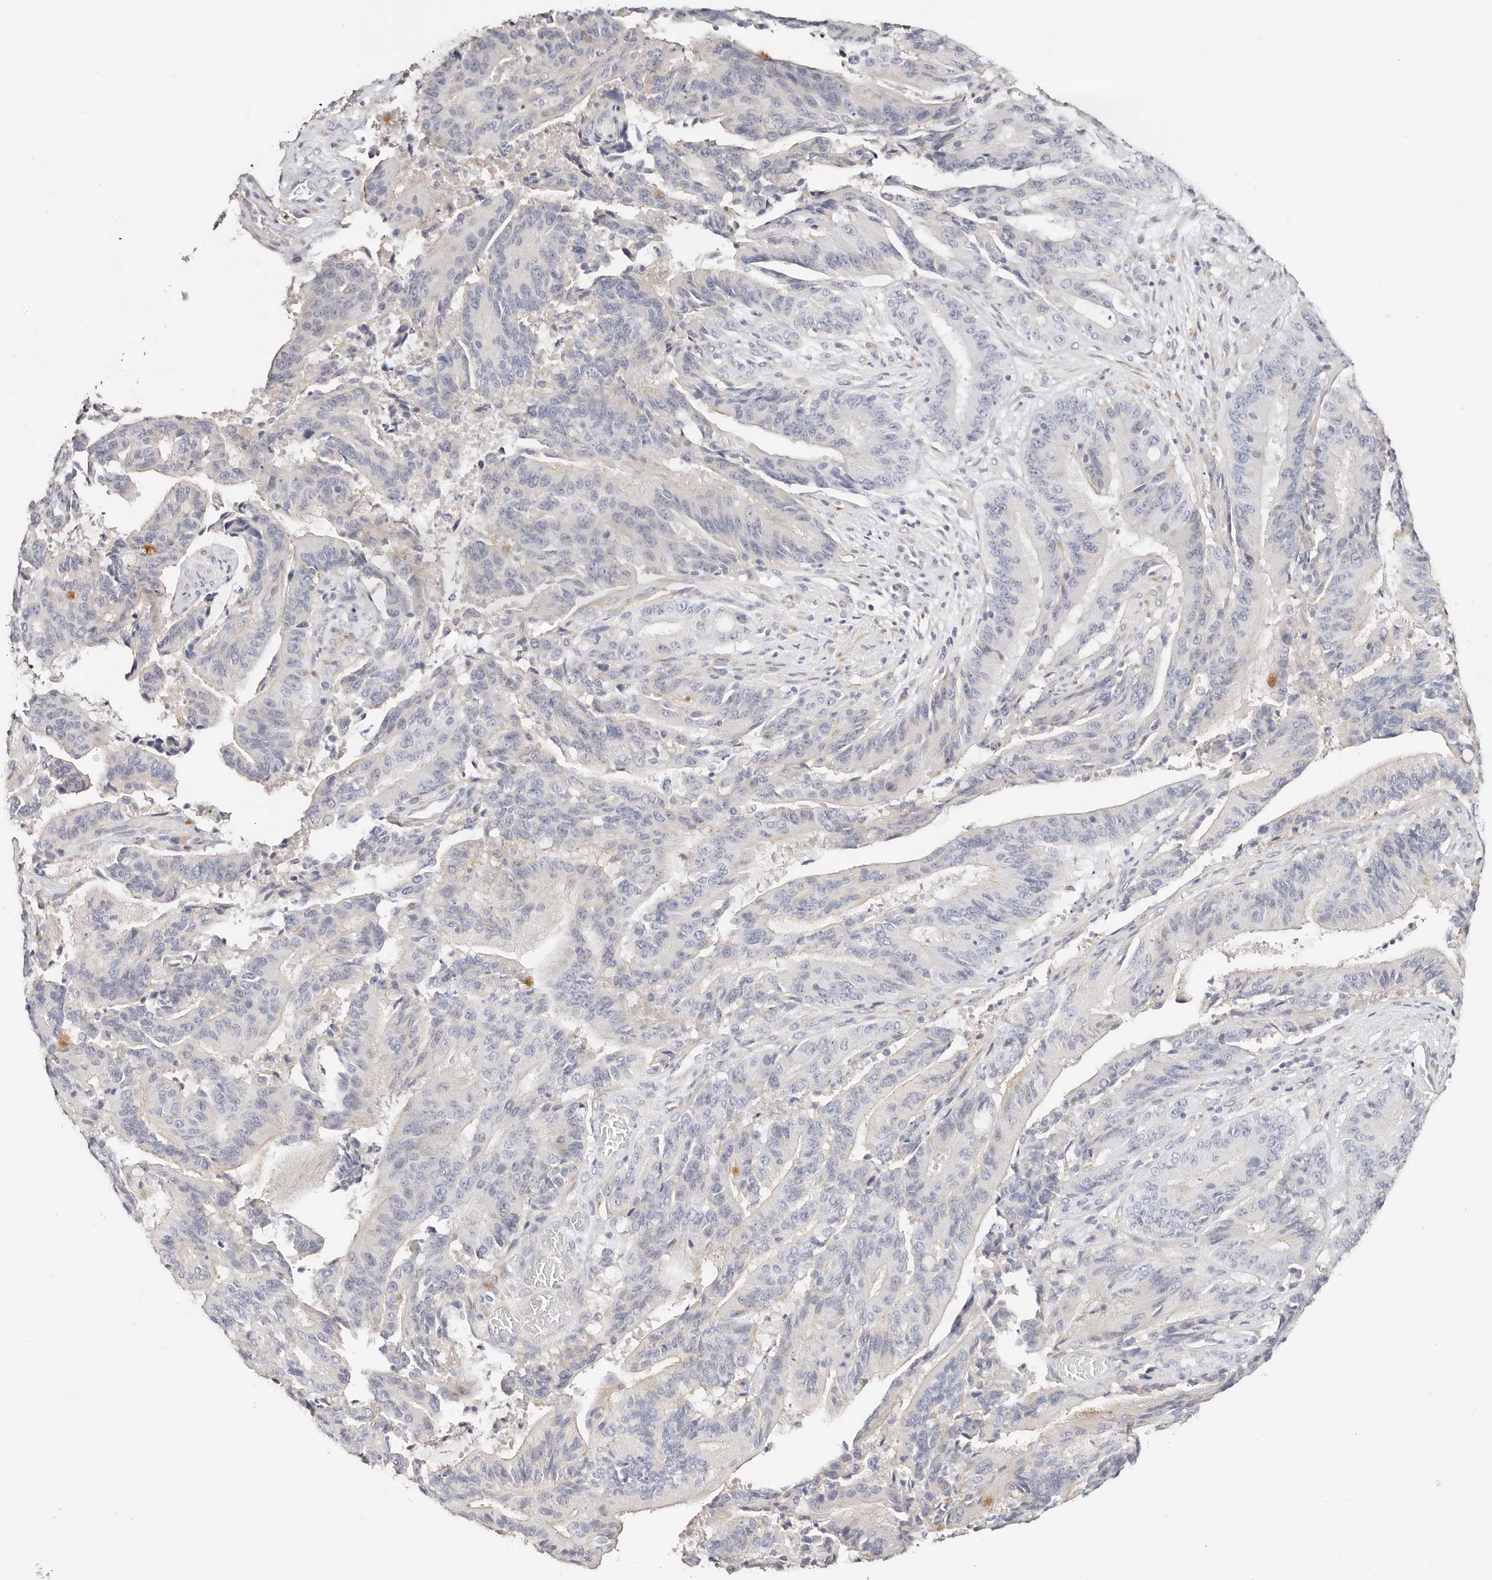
{"staining": {"intensity": "moderate", "quantity": "<25%", "location": "cytoplasmic/membranous"}, "tissue": "liver cancer", "cell_type": "Tumor cells", "image_type": "cancer", "snomed": [{"axis": "morphology", "description": "Normal tissue, NOS"}, {"axis": "morphology", "description": "Cholangiocarcinoma"}, {"axis": "topography", "description": "Liver"}, {"axis": "topography", "description": "Peripheral nerve tissue"}], "caption": "Liver cancer stained with a protein marker exhibits moderate staining in tumor cells.", "gene": "DNASE1", "patient": {"sex": "female", "age": 73}}